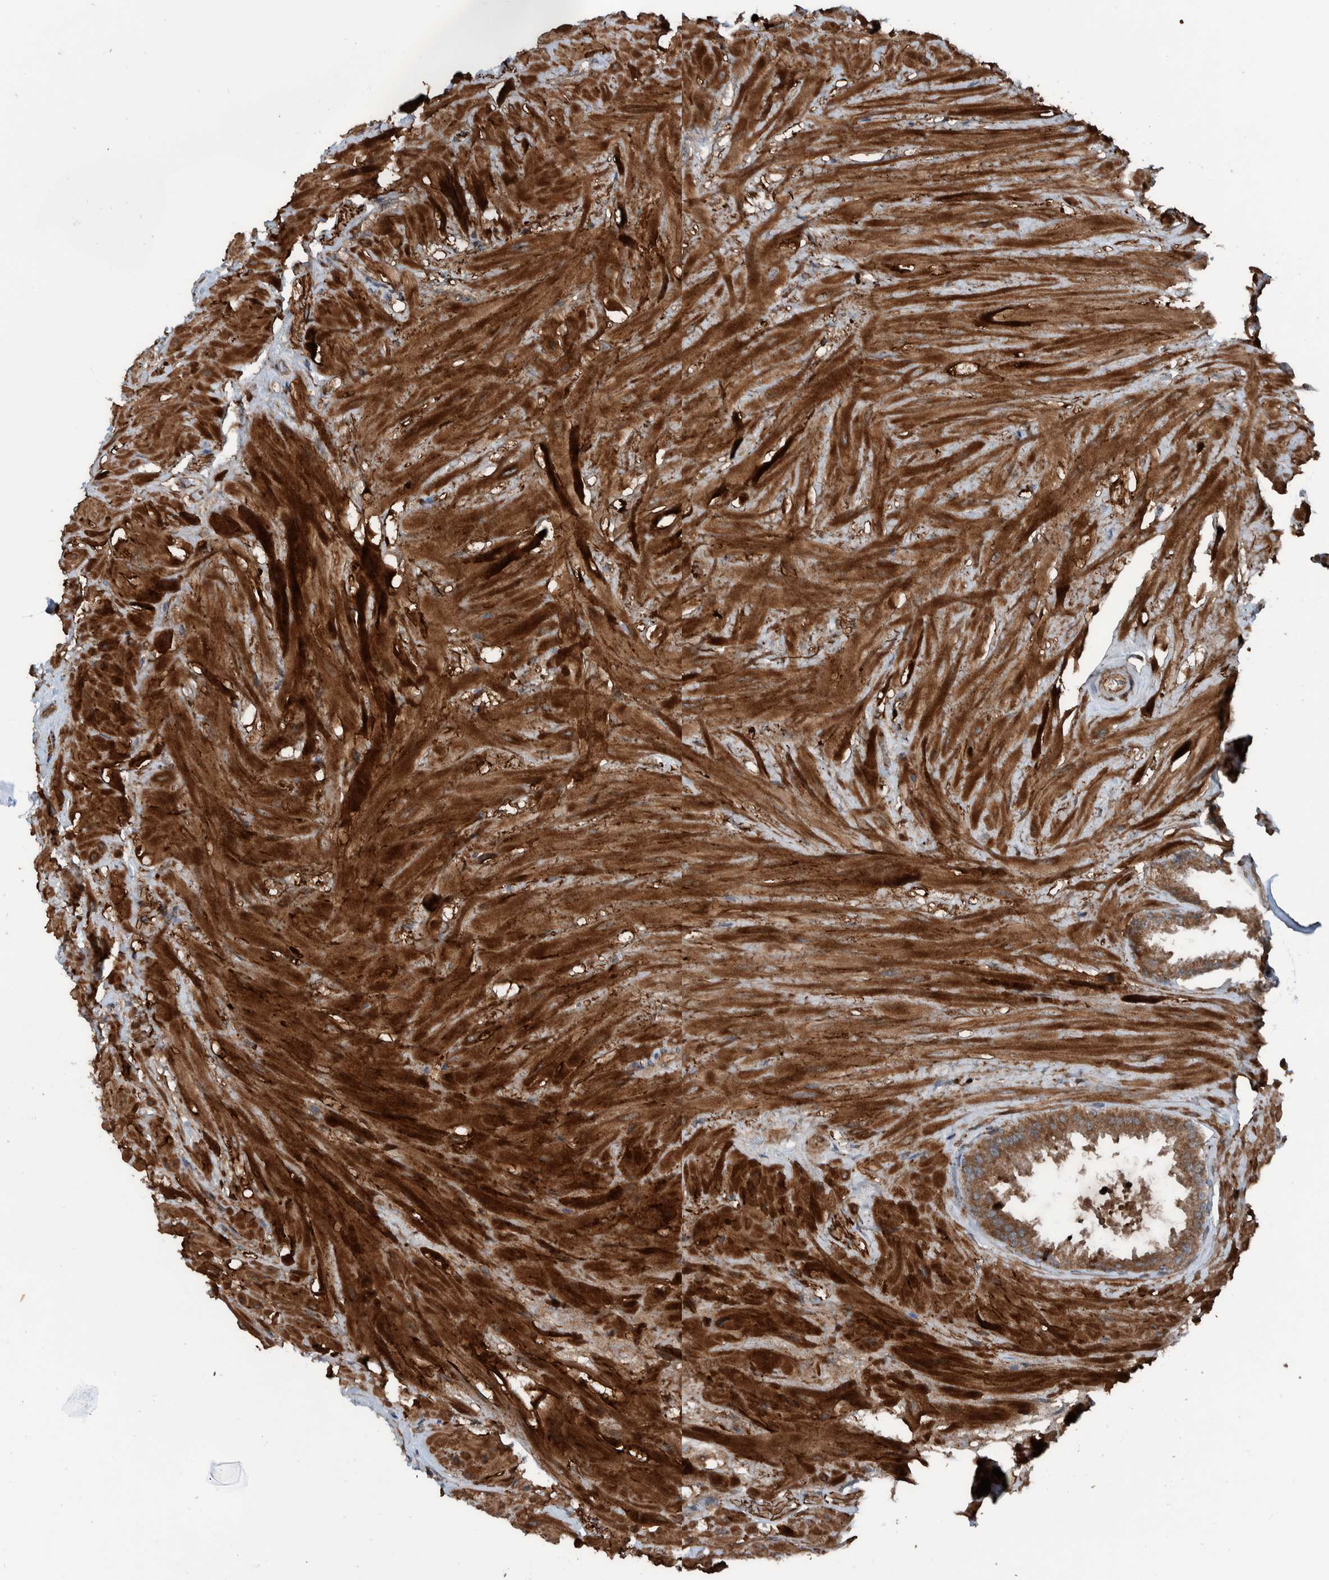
{"staining": {"intensity": "moderate", "quantity": ">75%", "location": "cytoplasmic/membranous"}, "tissue": "seminal vesicle", "cell_type": "Glandular cells", "image_type": "normal", "snomed": [{"axis": "morphology", "description": "Normal tissue, NOS"}, {"axis": "topography", "description": "Seminal veicle"}], "caption": "A micrograph showing moderate cytoplasmic/membranous expression in about >75% of glandular cells in unremarkable seminal vesicle, as visualized by brown immunohistochemical staining.", "gene": "CUEDC1", "patient": {"sex": "male", "age": 46}}